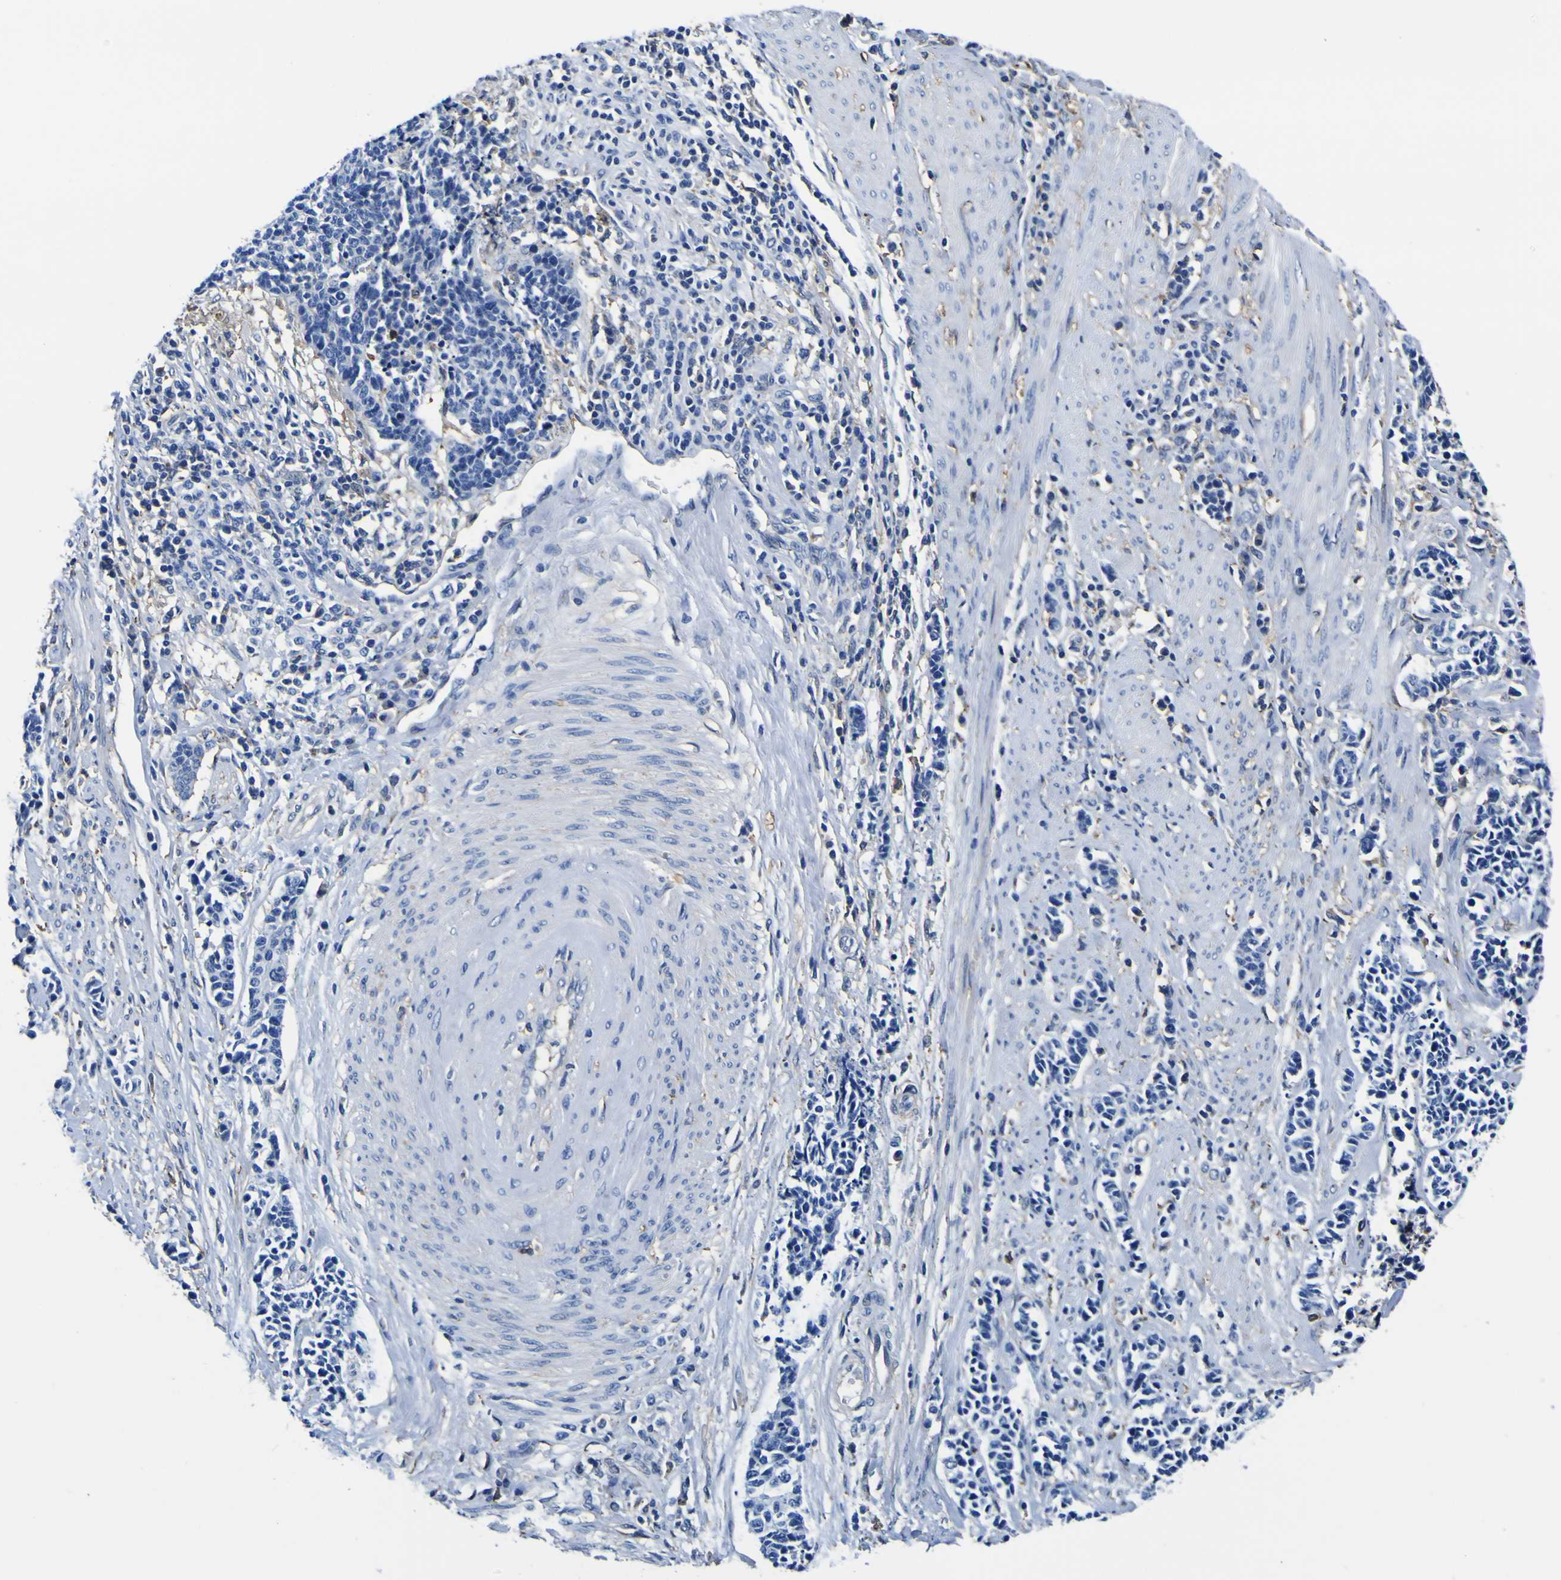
{"staining": {"intensity": "negative", "quantity": "none", "location": "none"}, "tissue": "cervical cancer", "cell_type": "Tumor cells", "image_type": "cancer", "snomed": [{"axis": "morphology", "description": "Normal tissue, NOS"}, {"axis": "morphology", "description": "Squamous cell carcinoma, NOS"}, {"axis": "topography", "description": "Cervix"}], "caption": "This is an IHC micrograph of squamous cell carcinoma (cervical). There is no staining in tumor cells.", "gene": "PXDN", "patient": {"sex": "female", "age": 35}}